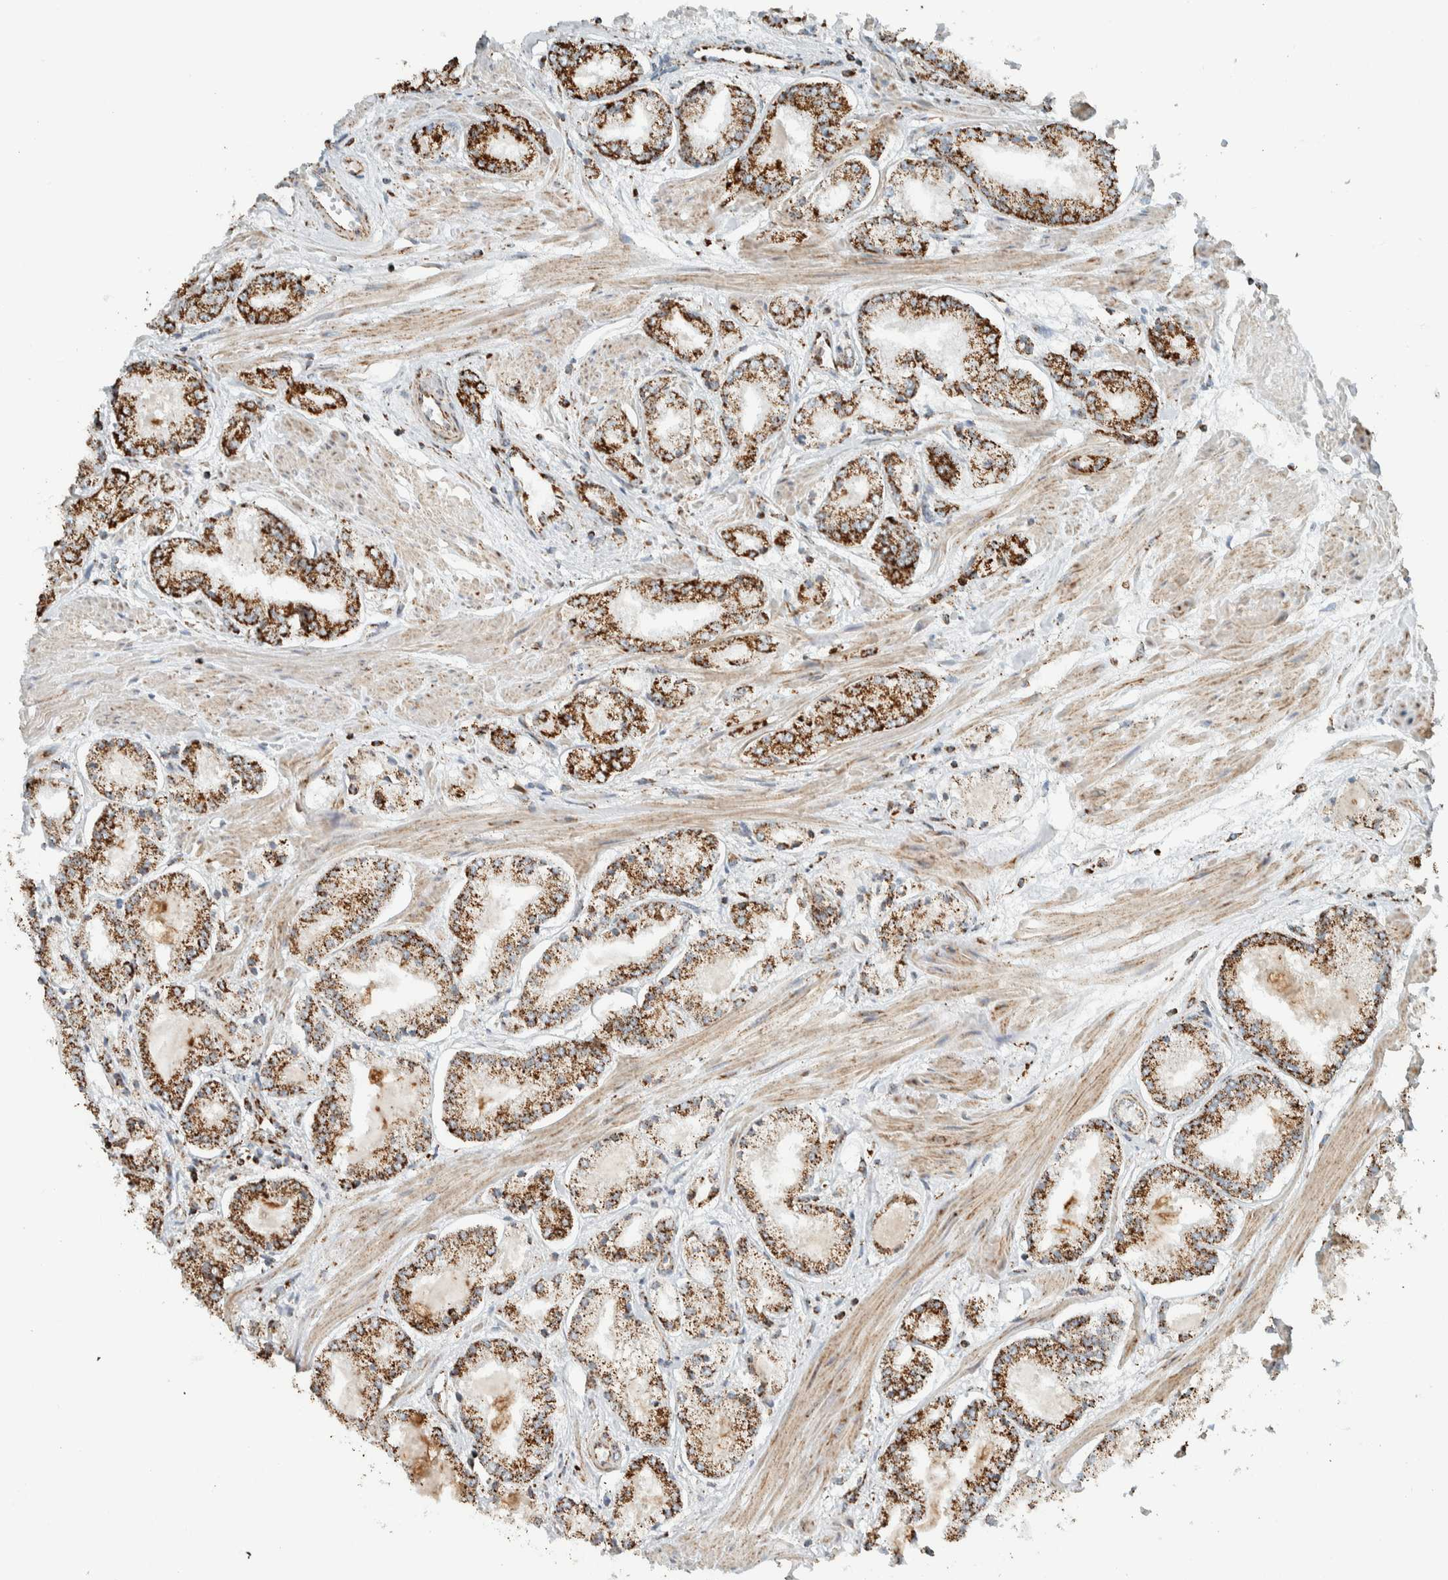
{"staining": {"intensity": "strong", "quantity": ">75%", "location": "cytoplasmic/membranous"}, "tissue": "prostate cancer", "cell_type": "Tumor cells", "image_type": "cancer", "snomed": [{"axis": "morphology", "description": "Adenocarcinoma, Low grade"}, {"axis": "topography", "description": "Prostate"}], "caption": "Strong cytoplasmic/membranous staining for a protein is appreciated in about >75% of tumor cells of adenocarcinoma (low-grade) (prostate) using IHC.", "gene": "ZNF454", "patient": {"sex": "male", "age": 52}}